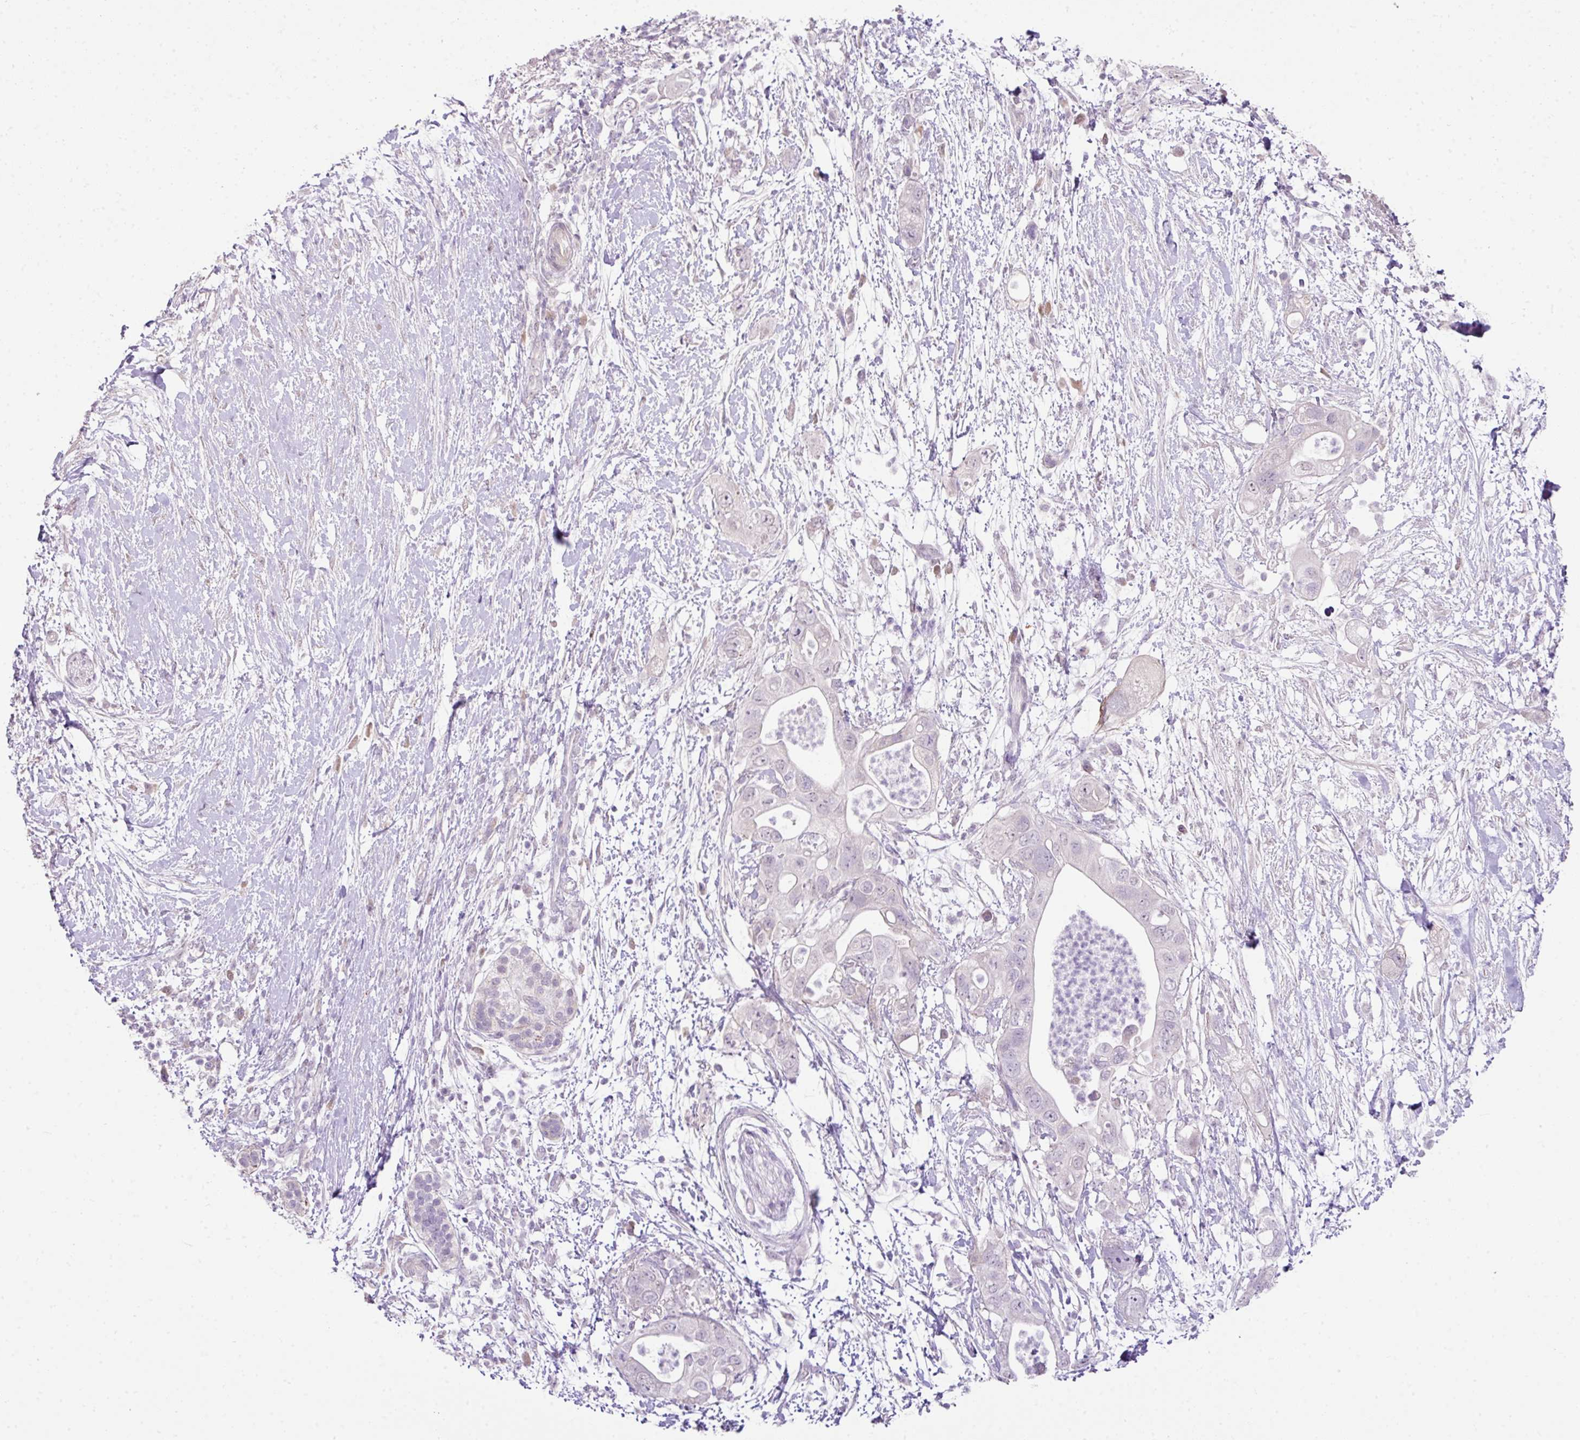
{"staining": {"intensity": "negative", "quantity": "none", "location": "none"}, "tissue": "pancreatic cancer", "cell_type": "Tumor cells", "image_type": "cancer", "snomed": [{"axis": "morphology", "description": "Adenocarcinoma, NOS"}, {"axis": "topography", "description": "Pancreas"}], "caption": "Immunohistochemical staining of pancreatic adenocarcinoma demonstrates no significant positivity in tumor cells.", "gene": "DIP2A", "patient": {"sex": "female", "age": 72}}